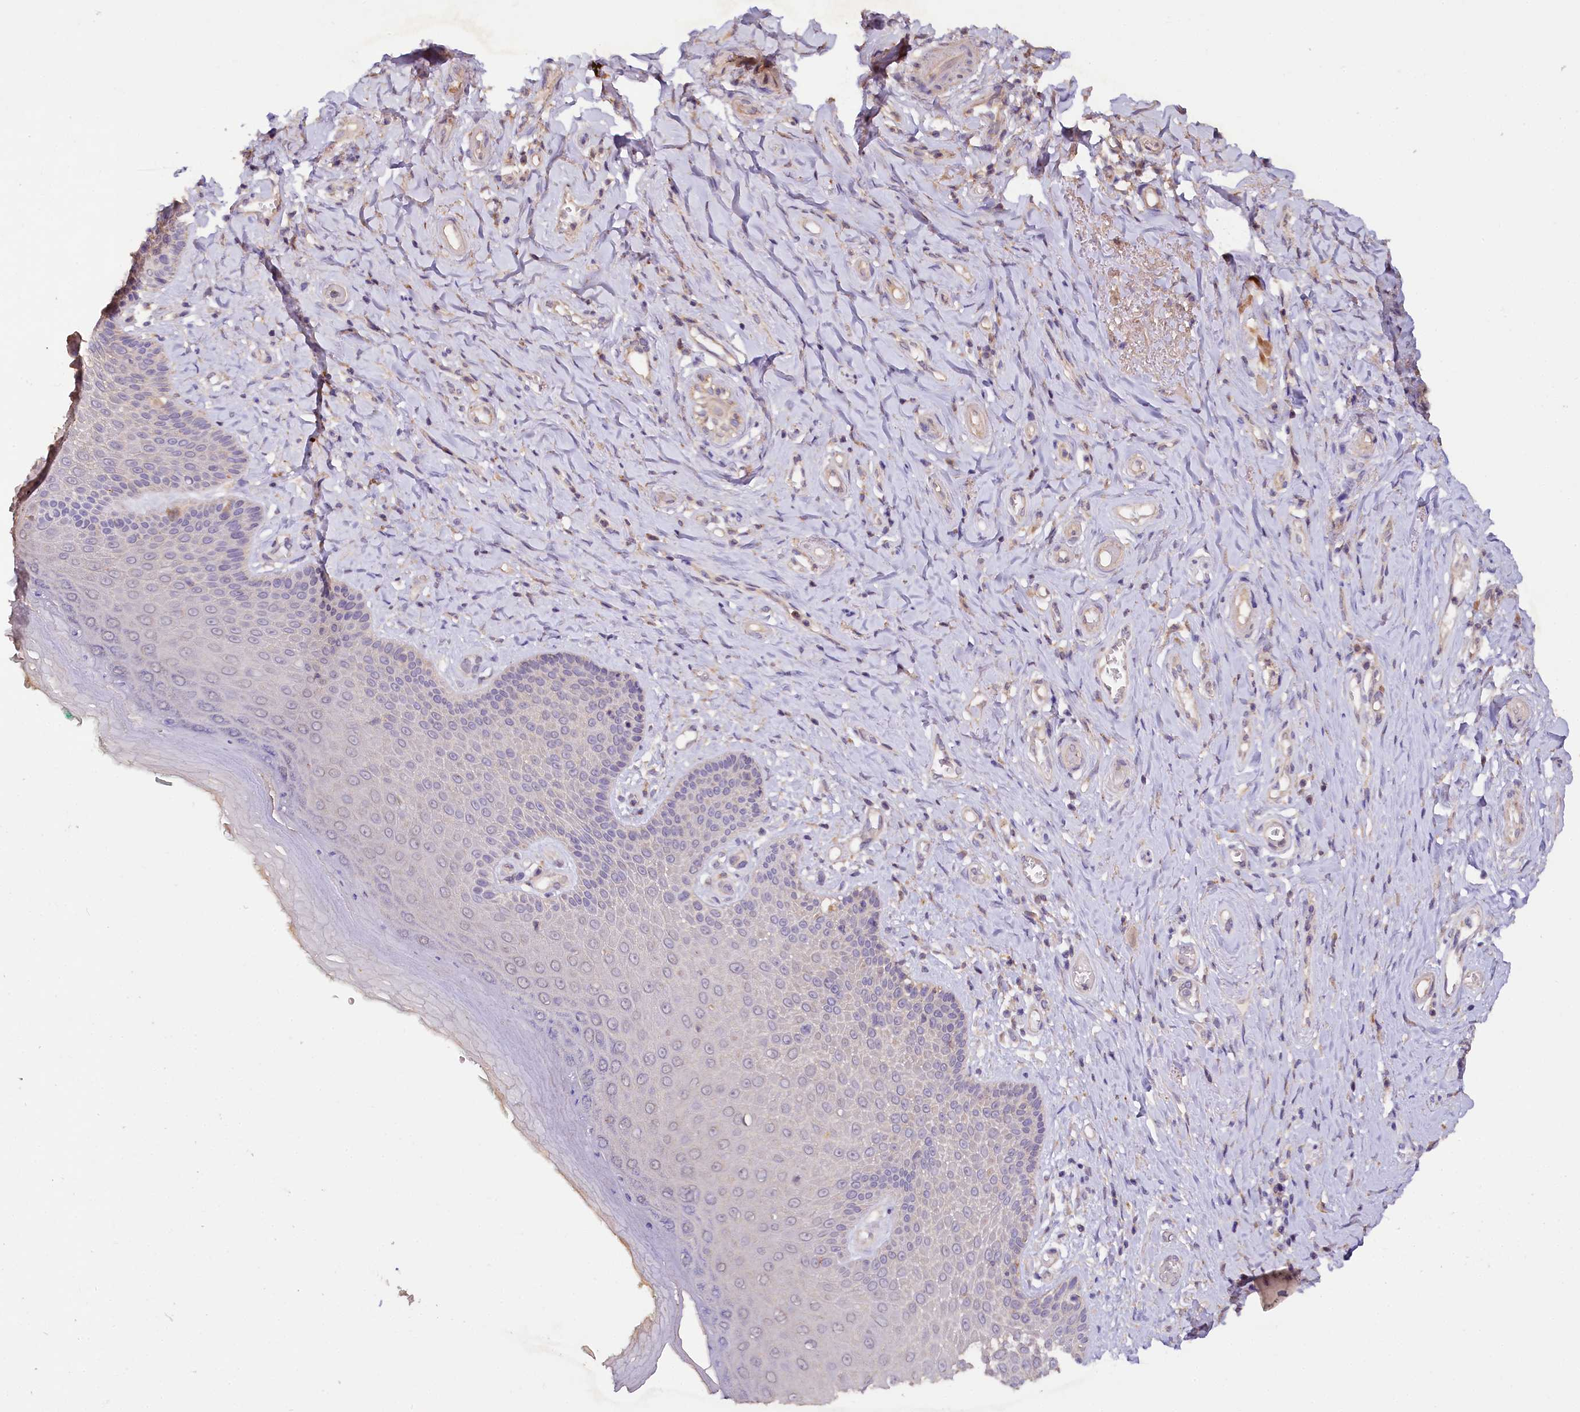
{"staining": {"intensity": "negative", "quantity": "none", "location": "none"}, "tissue": "skin", "cell_type": "Epidermal cells", "image_type": "normal", "snomed": [{"axis": "morphology", "description": "Normal tissue, NOS"}, {"axis": "topography", "description": "Anal"}], "caption": "High magnification brightfield microscopy of normal skin stained with DAB (brown) and counterstained with hematoxylin (blue): epidermal cells show no significant staining. Nuclei are stained in blue.", "gene": "ETFBKMT", "patient": {"sex": "male", "age": 78}}